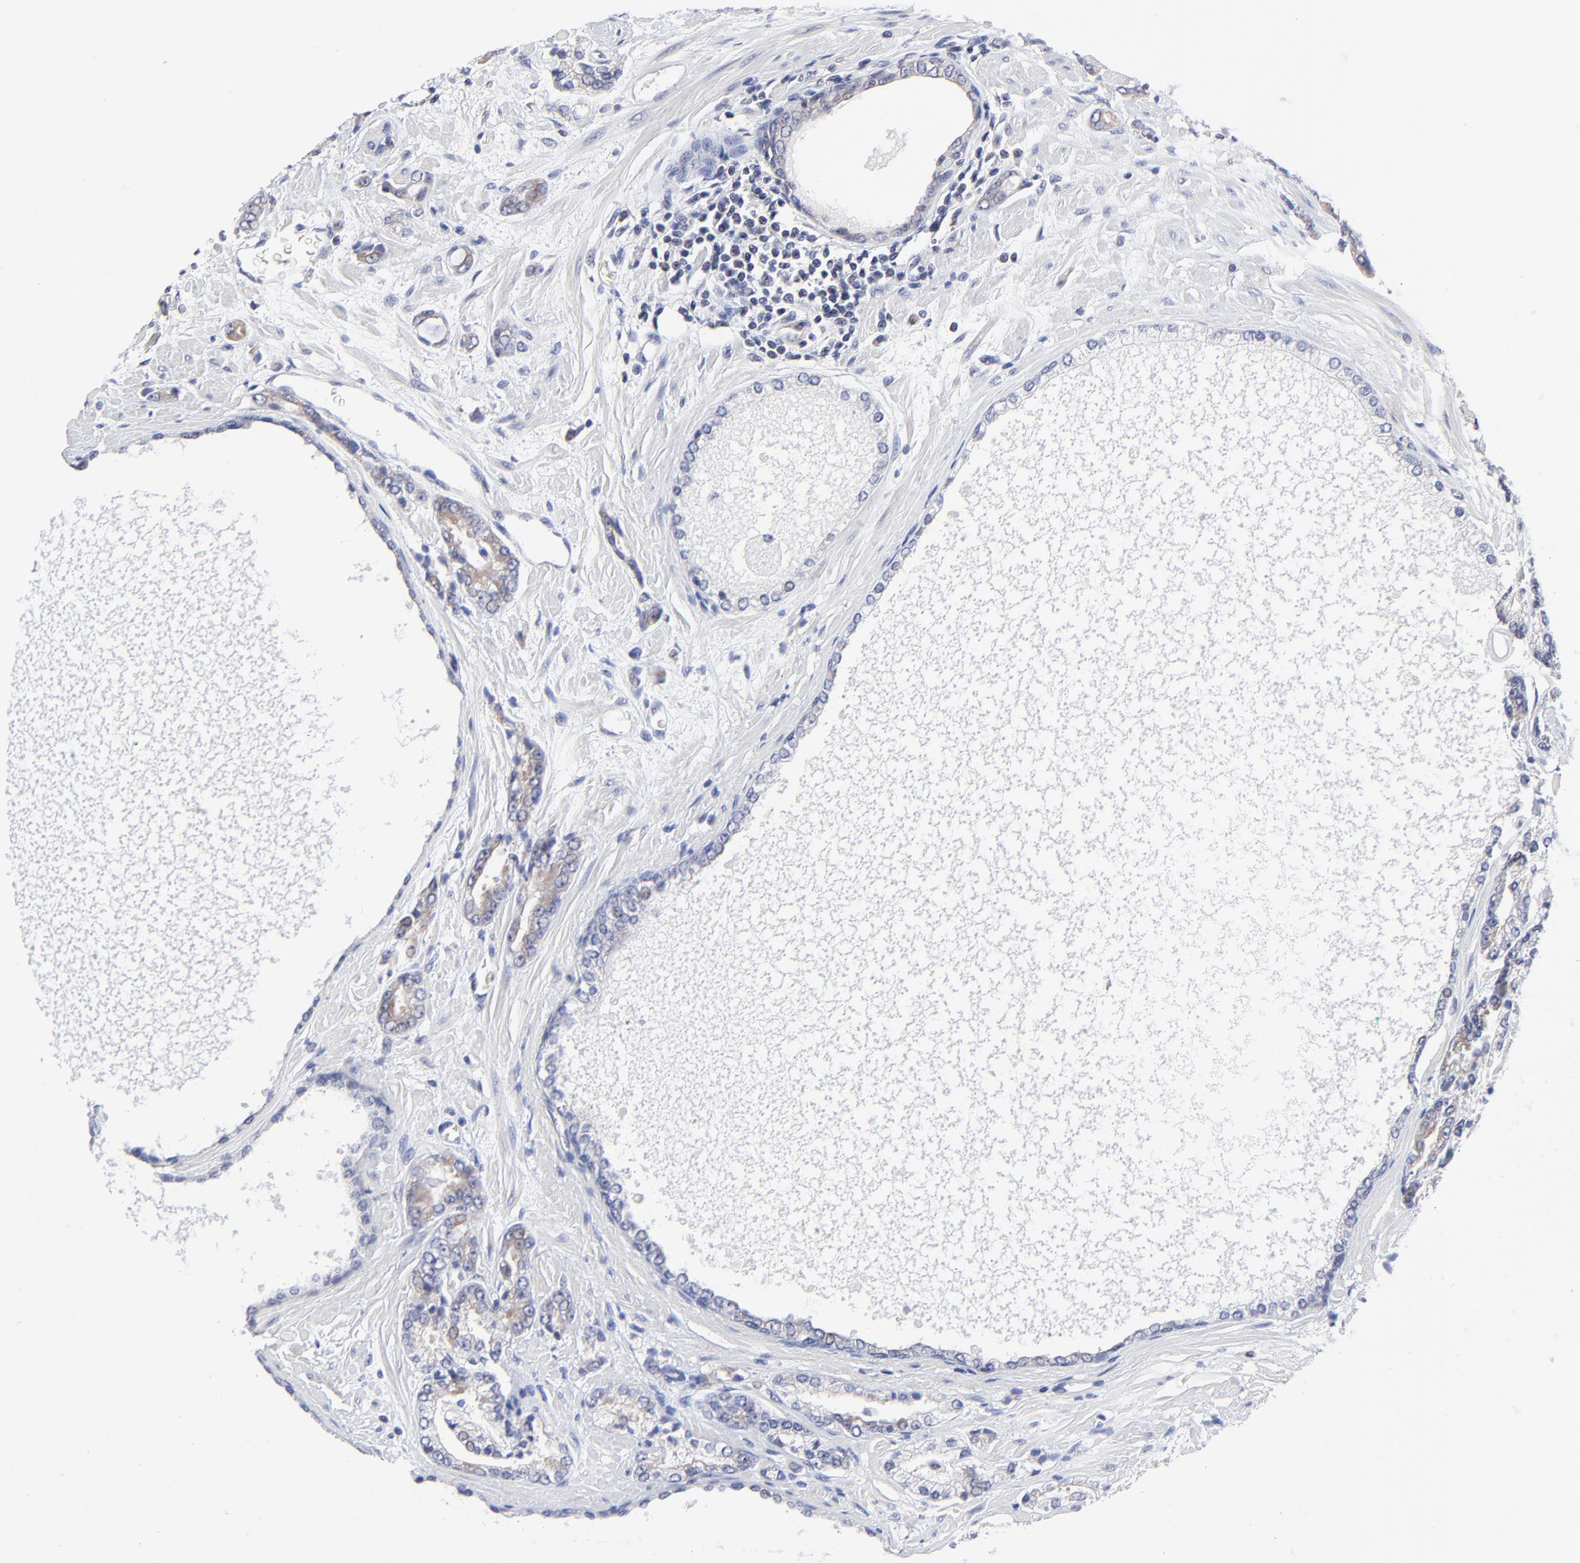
{"staining": {"intensity": "weak", "quantity": "<25%", "location": "cytoplasmic/membranous"}, "tissue": "prostate cancer", "cell_type": "Tumor cells", "image_type": "cancer", "snomed": [{"axis": "morphology", "description": "Adenocarcinoma, High grade"}, {"axis": "topography", "description": "Prostate"}], "caption": "Tumor cells are negative for brown protein staining in prostate cancer (adenocarcinoma (high-grade)).", "gene": "FBXO8", "patient": {"sex": "male", "age": 71}}